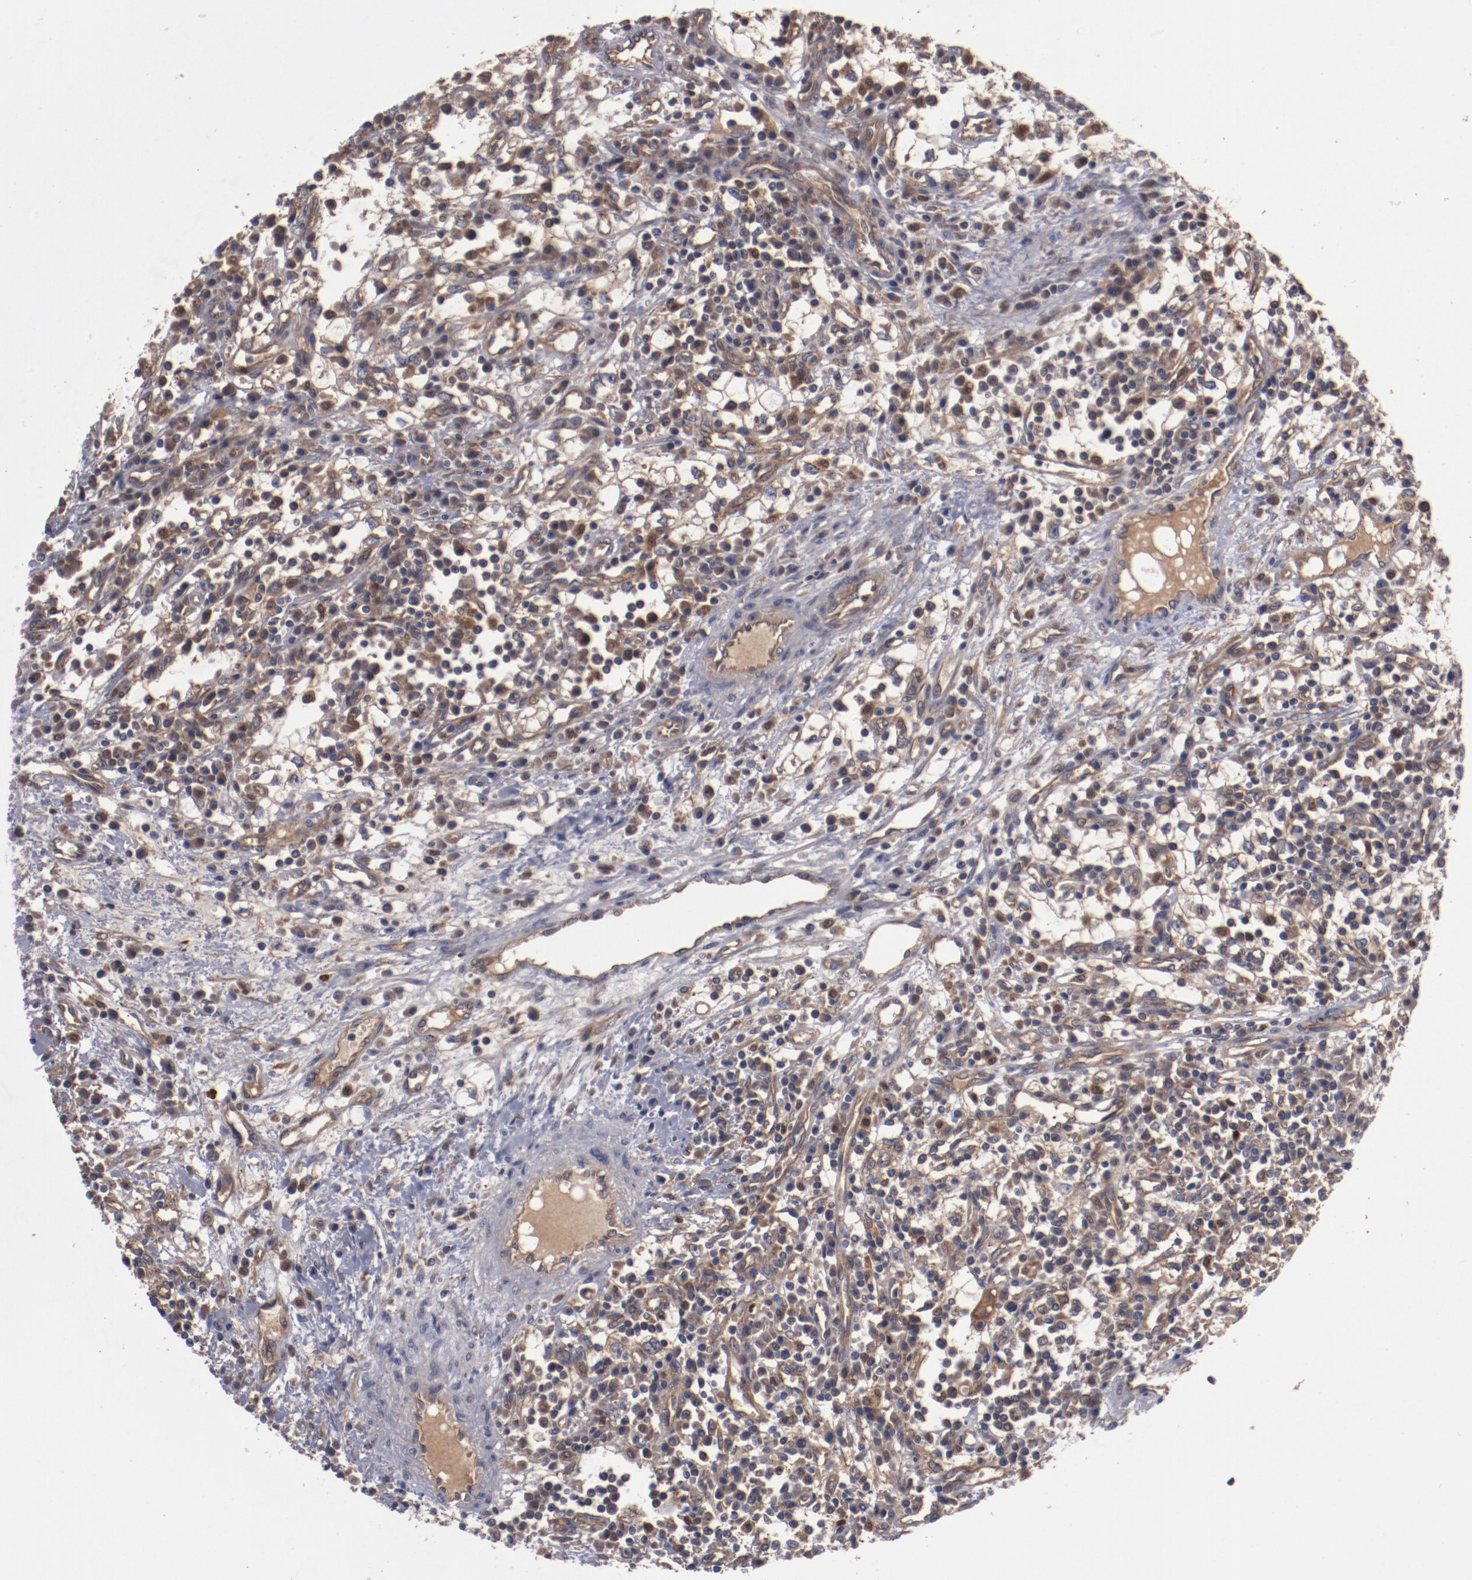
{"staining": {"intensity": "moderate", "quantity": "25%-75%", "location": "cytoplasmic/membranous"}, "tissue": "renal cancer", "cell_type": "Tumor cells", "image_type": "cancer", "snomed": [{"axis": "morphology", "description": "Adenocarcinoma, NOS"}, {"axis": "topography", "description": "Kidney"}], "caption": "Protein expression analysis of renal cancer demonstrates moderate cytoplasmic/membranous expression in approximately 25%-75% of tumor cells.", "gene": "DNAAF2", "patient": {"sex": "male", "age": 82}}